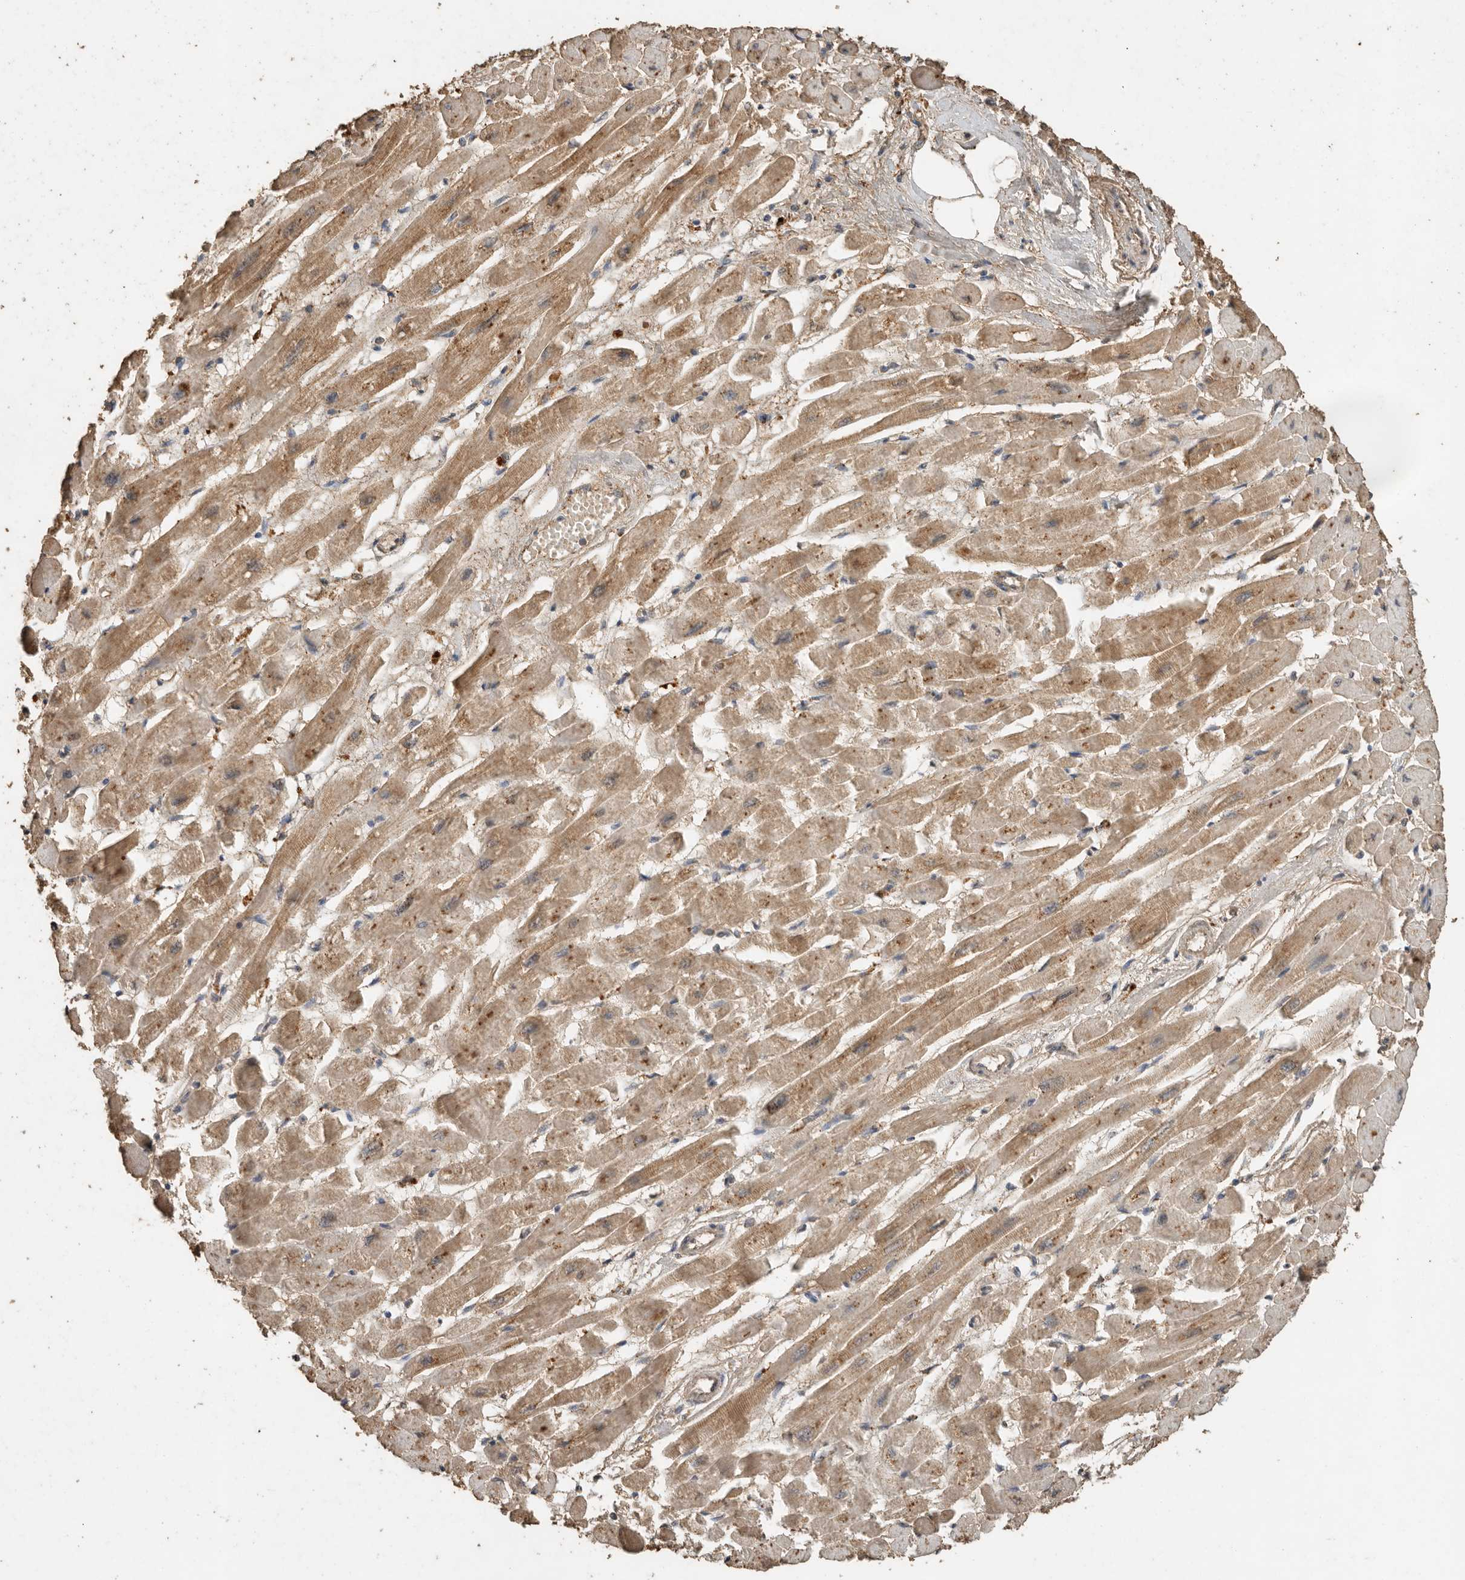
{"staining": {"intensity": "moderate", "quantity": ">75%", "location": "cytoplasmic/membranous"}, "tissue": "heart muscle", "cell_type": "Cardiomyocytes", "image_type": "normal", "snomed": [{"axis": "morphology", "description": "Normal tissue, NOS"}, {"axis": "topography", "description": "Heart"}], "caption": "Unremarkable heart muscle exhibits moderate cytoplasmic/membranous positivity in about >75% of cardiomyocytes, visualized by immunohistochemistry.", "gene": "CTF1", "patient": {"sex": "female", "age": 54}}